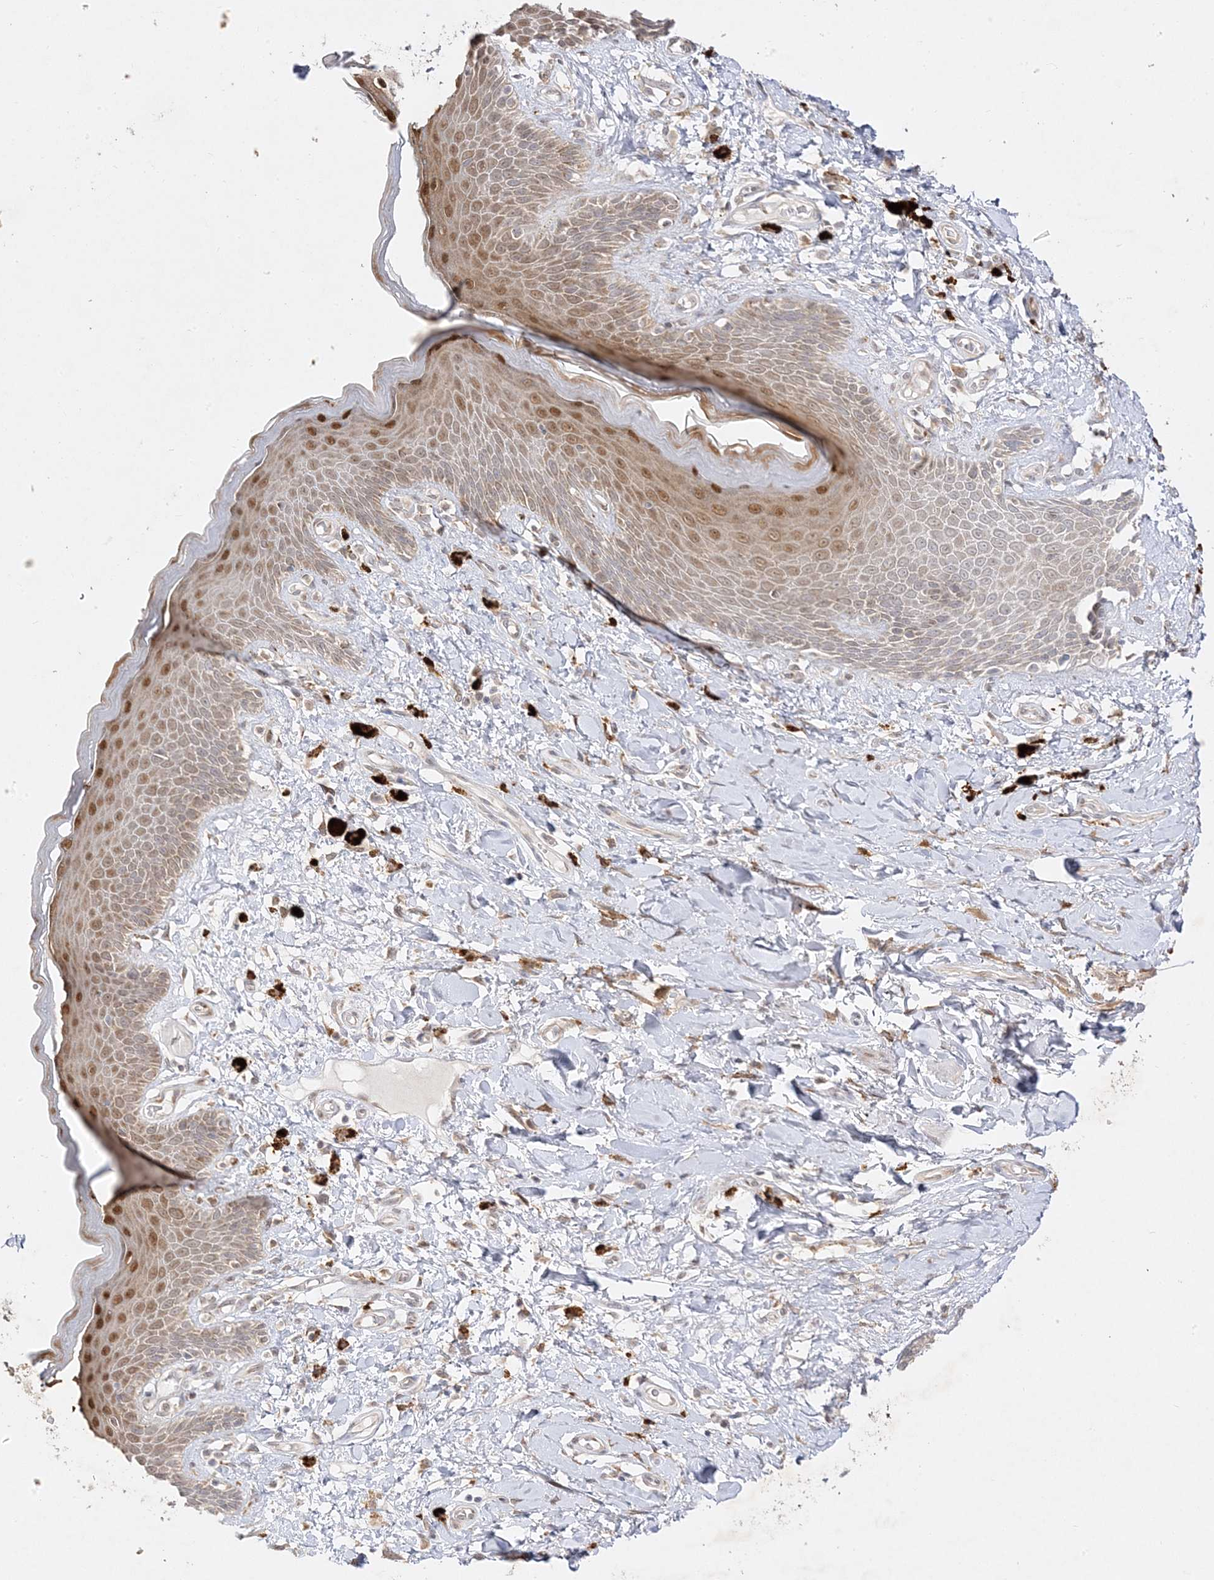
{"staining": {"intensity": "moderate", "quantity": "<25%", "location": "cytoplasmic/membranous,nuclear"}, "tissue": "skin", "cell_type": "Epidermal cells", "image_type": "normal", "snomed": [{"axis": "morphology", "description": "Normal tissue, NOS"}, {"axis": "topography", "description": "Anal"}], "caption": "Immunohistochemistry staining of normal skin, which shows low levels of moderate cytoplasmic/membranous,nuclear staining in about <25% of epidermal cells indicating moderate cytoplasmic/membranous,nuclear protein expression. The staining was performed using DAB (3,3'-diaminobenzidine) (brown) for protein detection and nuclei were counterstained in hematoxylin (blue).", "gene": "C2CD2", "patient": {"sex": "female", "age": 78}}